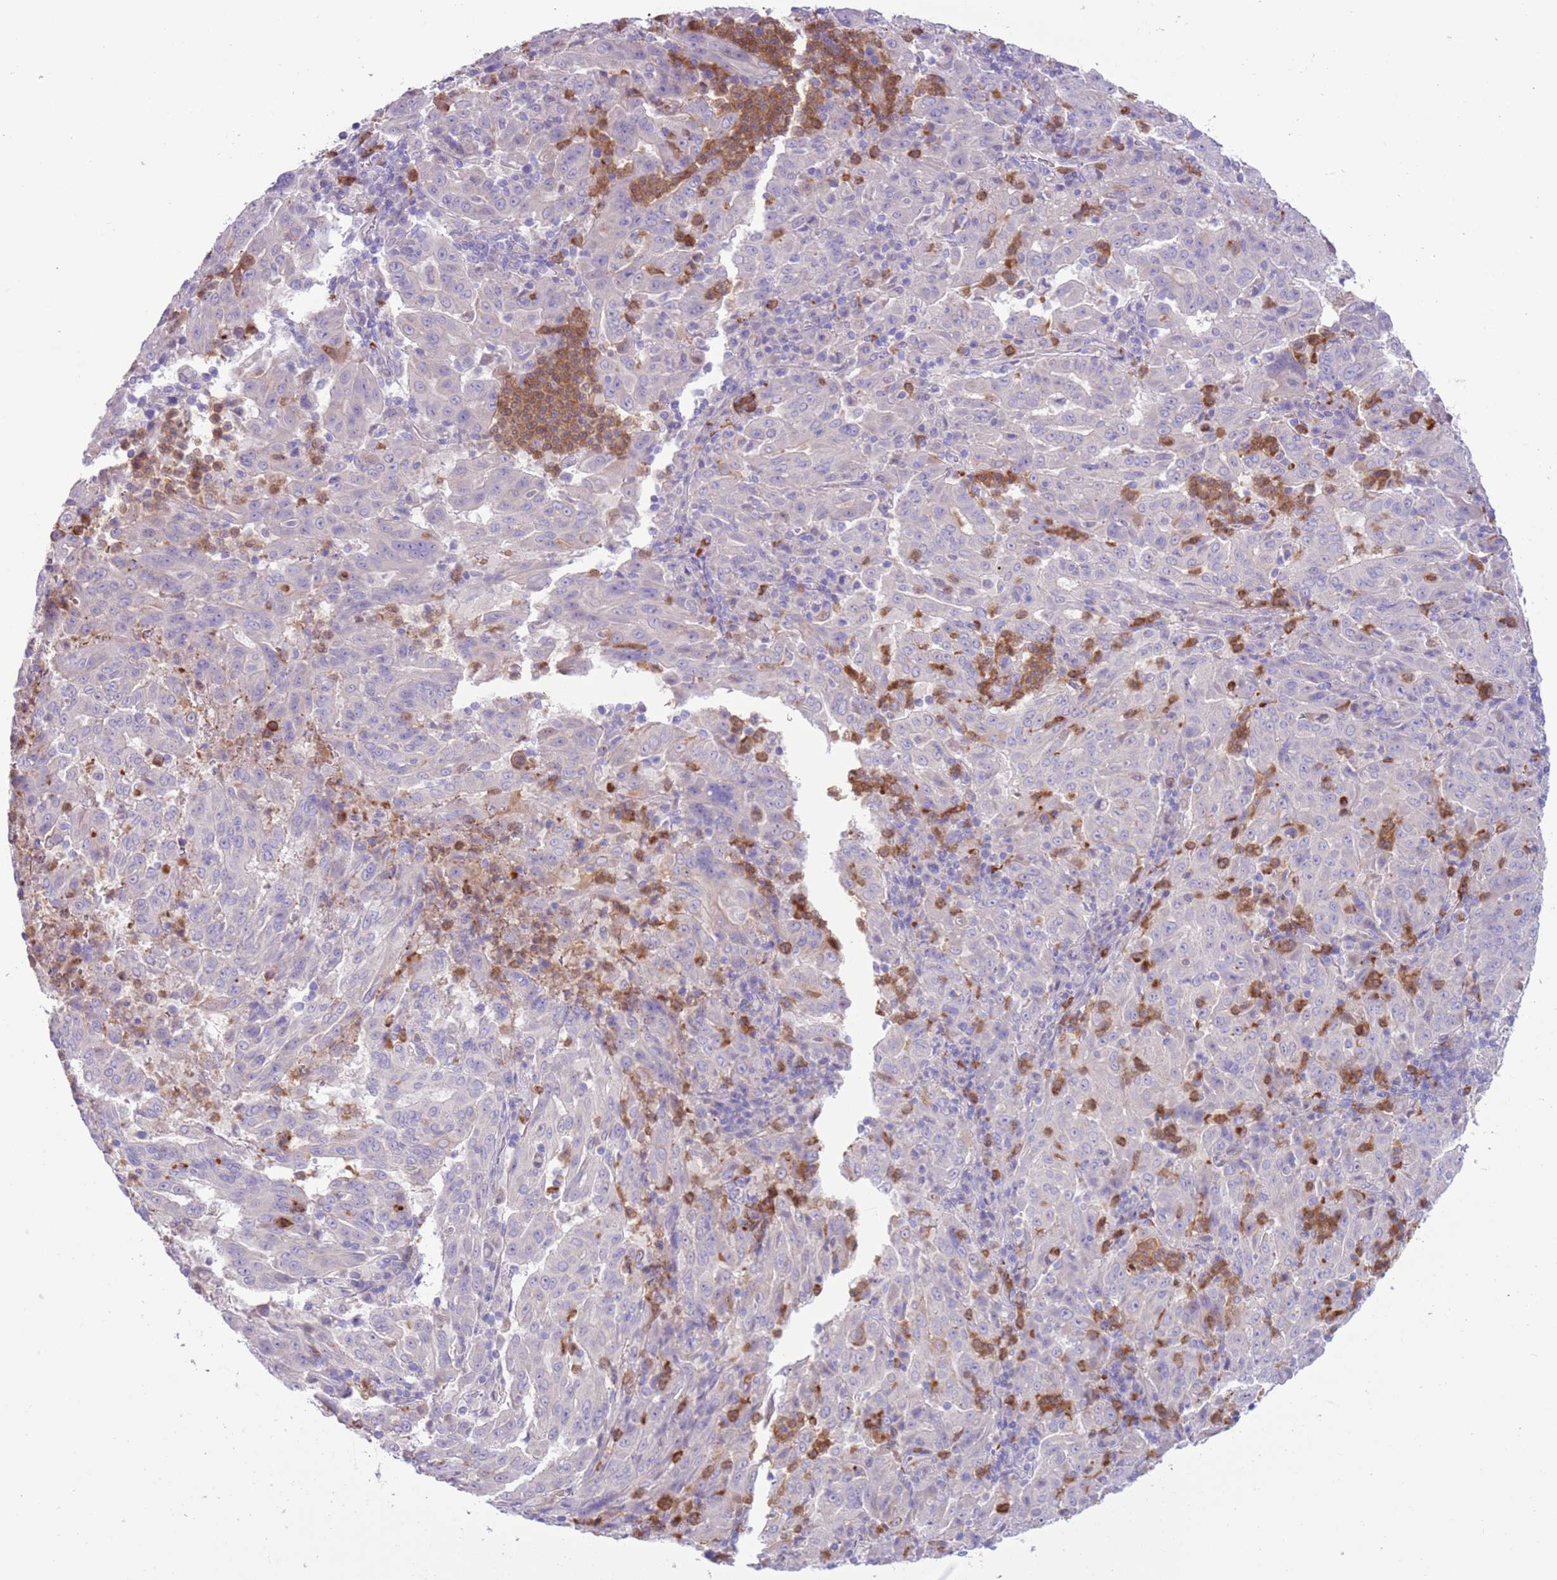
{"staining": {"intensity": "negative", "quantity": "none", "location": "none"}, "tissue": "pancreatic cancer", "cell_type": "Tumor cells", "image_type": "cancer", "snomed": [{"axis": "morphology", "description": "Adenocarcinoma, NOS"}, {"axis": "topography", "description": "Pancreas"}], "caption": "Immunohistochemistry photomicrograph of human pancreatic adenocarcinoma stained for a protein (brown), which displays no positivity in tumor cells.", "gene": "OR6M1", "patient": {"sex": "male", "age": 63}}